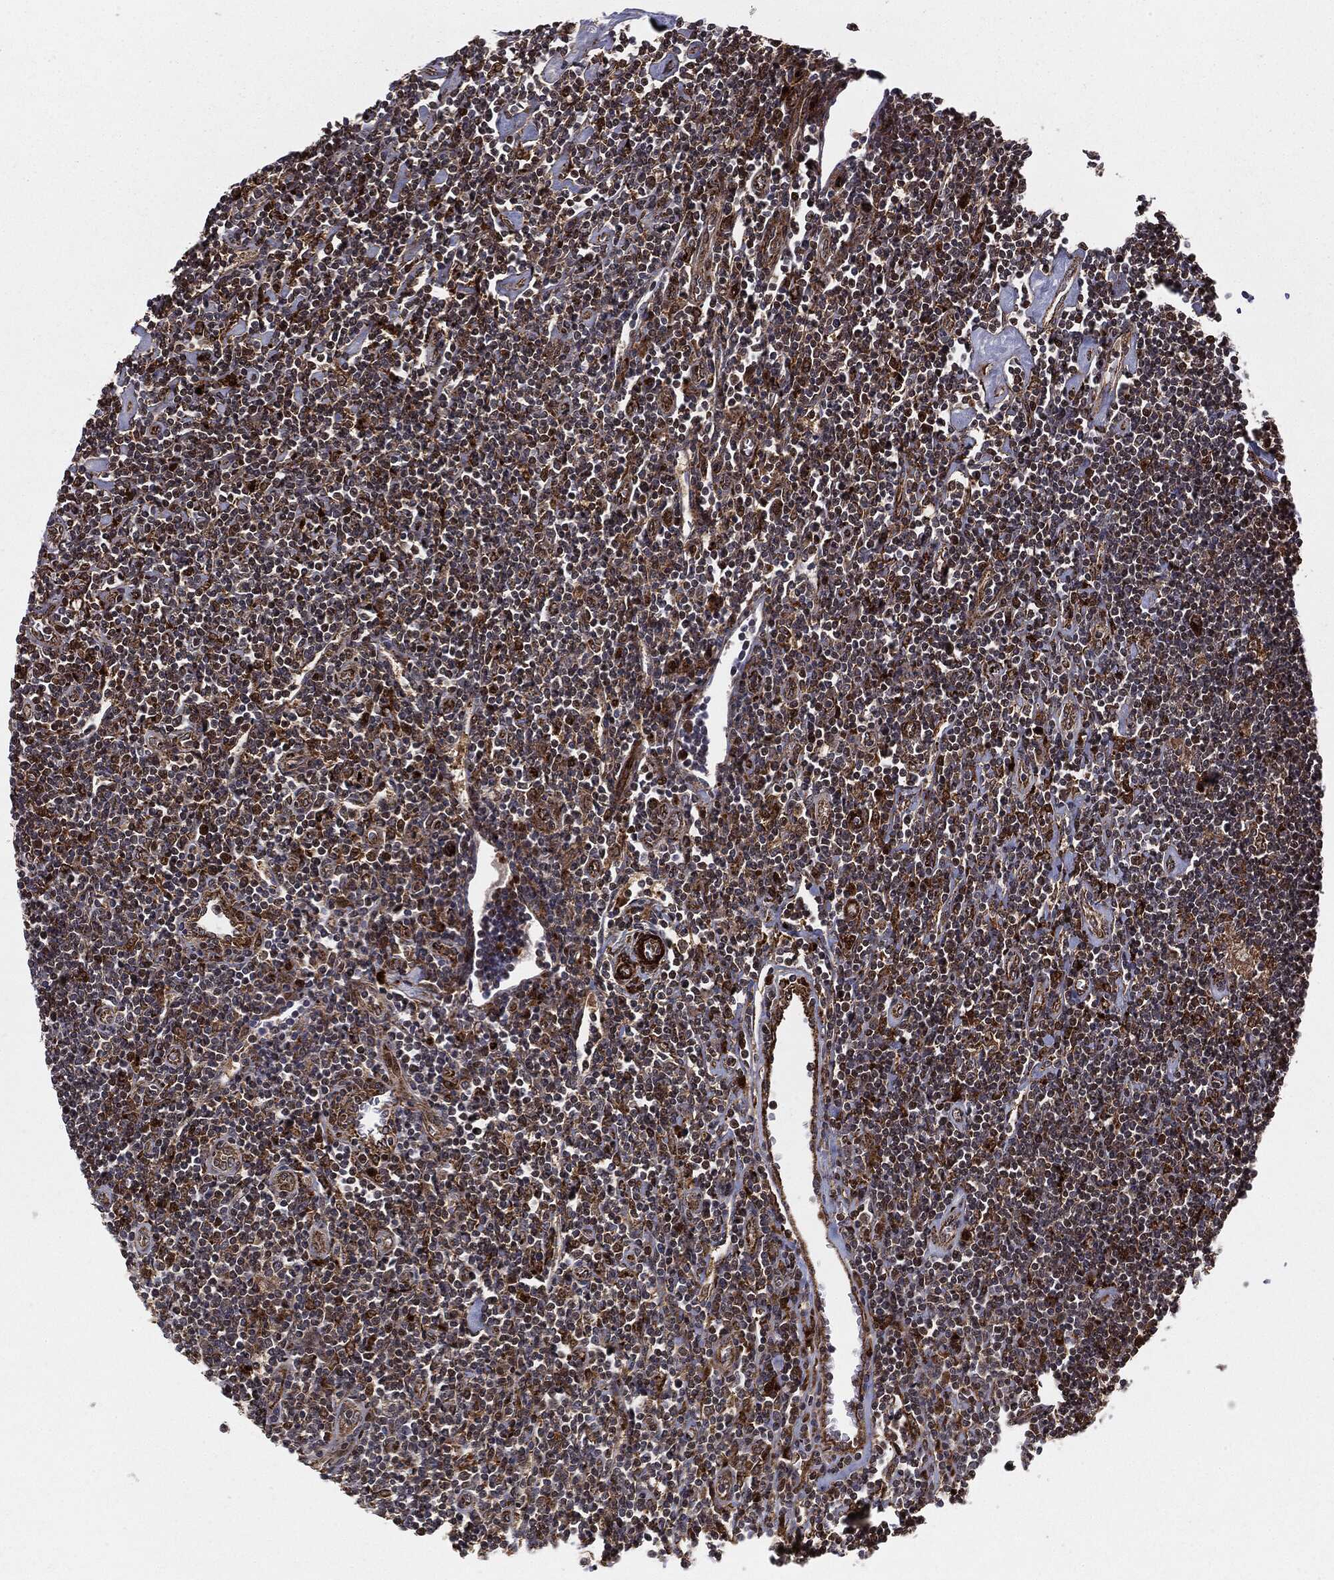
{"staining": {"intensity": "moderate", "quantity": "25%-75%", "location": "cytoplasmic/membranous"}, "tissue": "lymphoma", "cell_type": "Tumor cells", "image_type": "cancer", "snomed": [{"axis": "morphology", "description": "Hodgkin's disease, NOS"}, {"axis": "topography", "description": "Lymph node"}], "caption": "The immunohistochemical stain labels moderate cytoplasmic/membranous staining in tumor cells of Hodgkin's disease tissue.", "gene": "PTEN", "patient": {"sex": "male", "age": 40}}